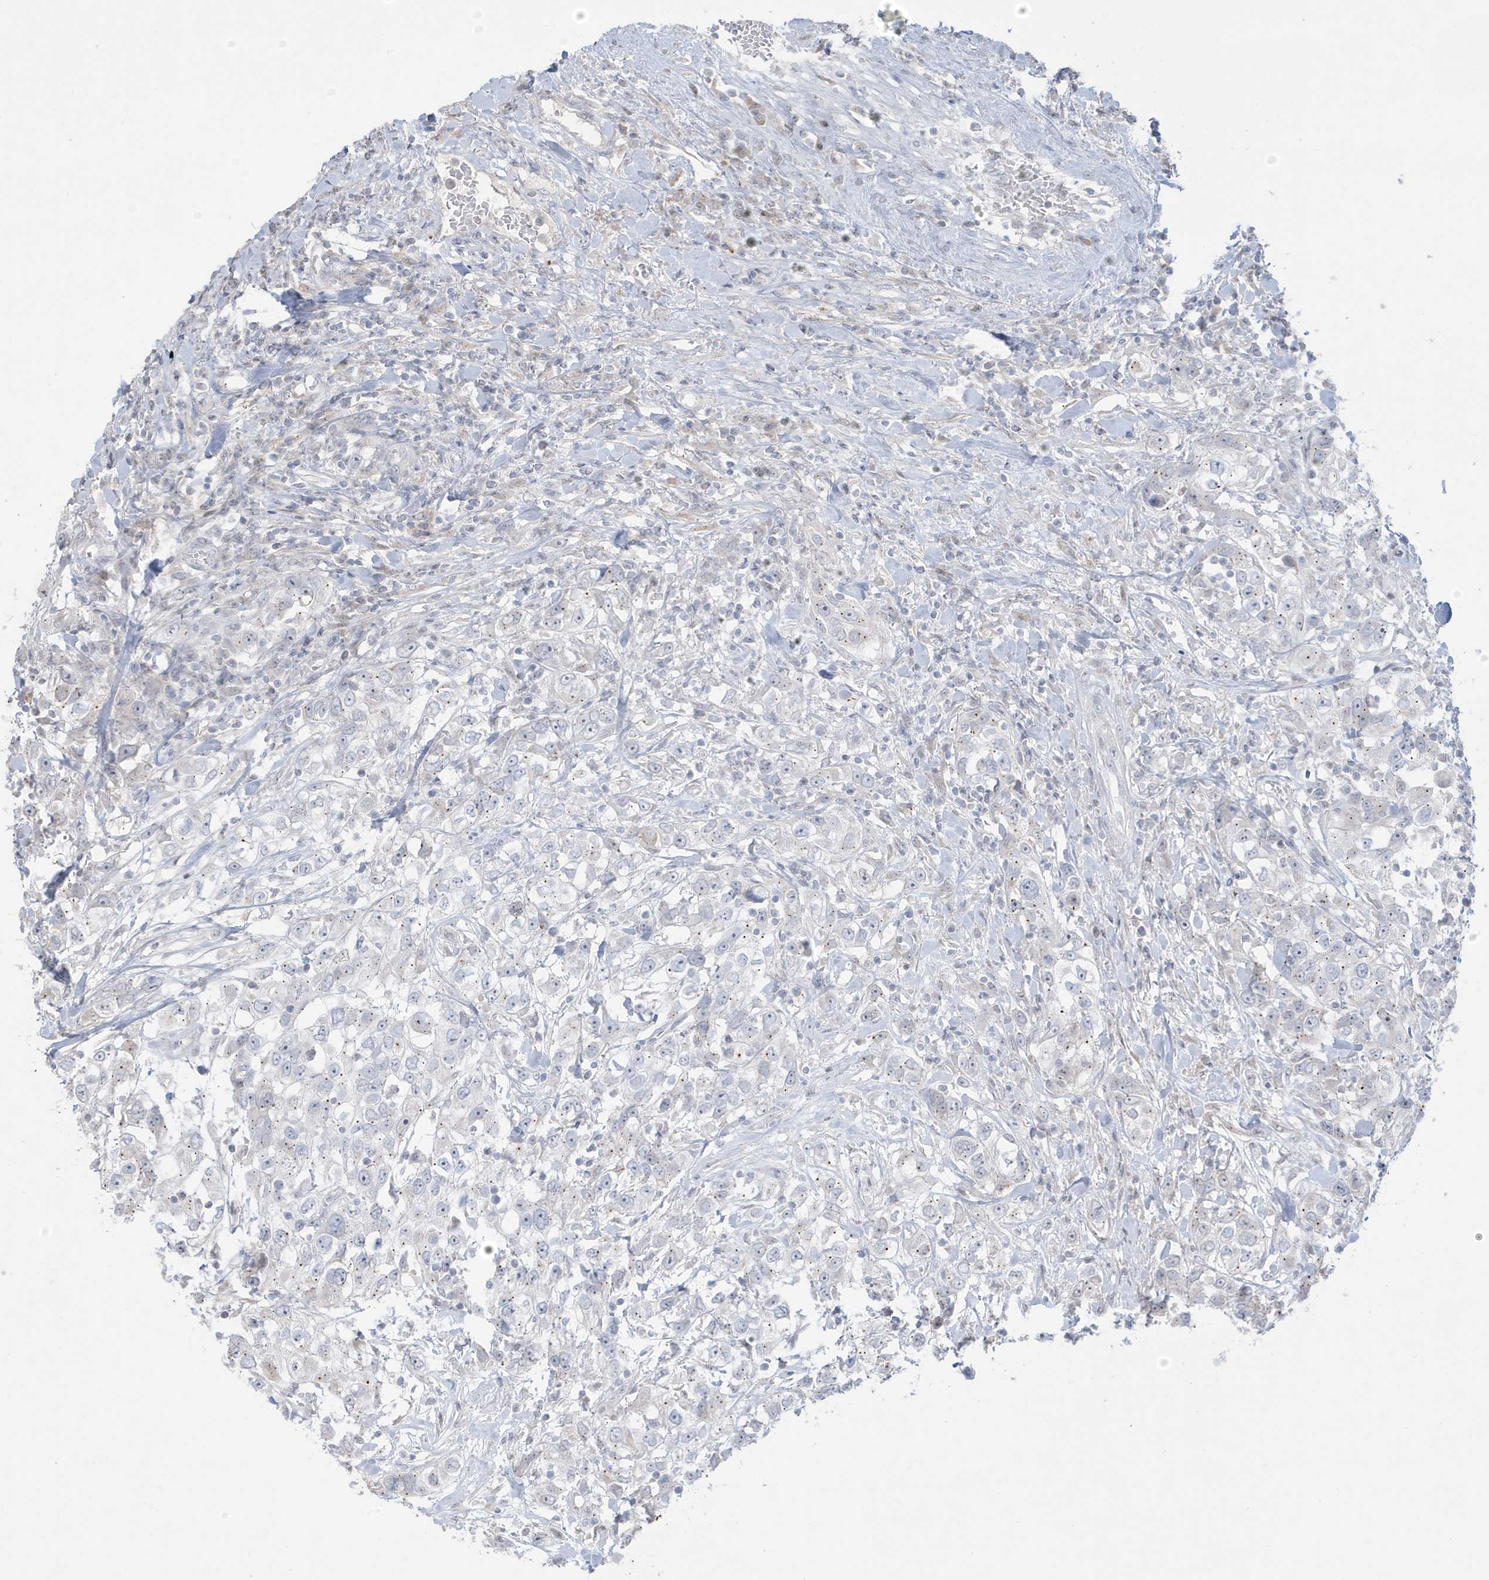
{"staining": {"intensity": "negative", "quantity": "none", "location": "none"}, "tissue": "urothelial cancer", "cell_type": "Tumor cells", "image_type": "cancer", "snomed": [{"axis": "morphology", "description": "Urothelial carcinoma, High grade"}, {"axis": "topography", "description": "Urinary bladder"}], "caption": "This is a histopathology image of IHC staining of urothelial carcinoma (high-grade), which shows no expression in tumor cells.", "gene": "FNDC1", "patient": {"sex": "female", "age": 80}}